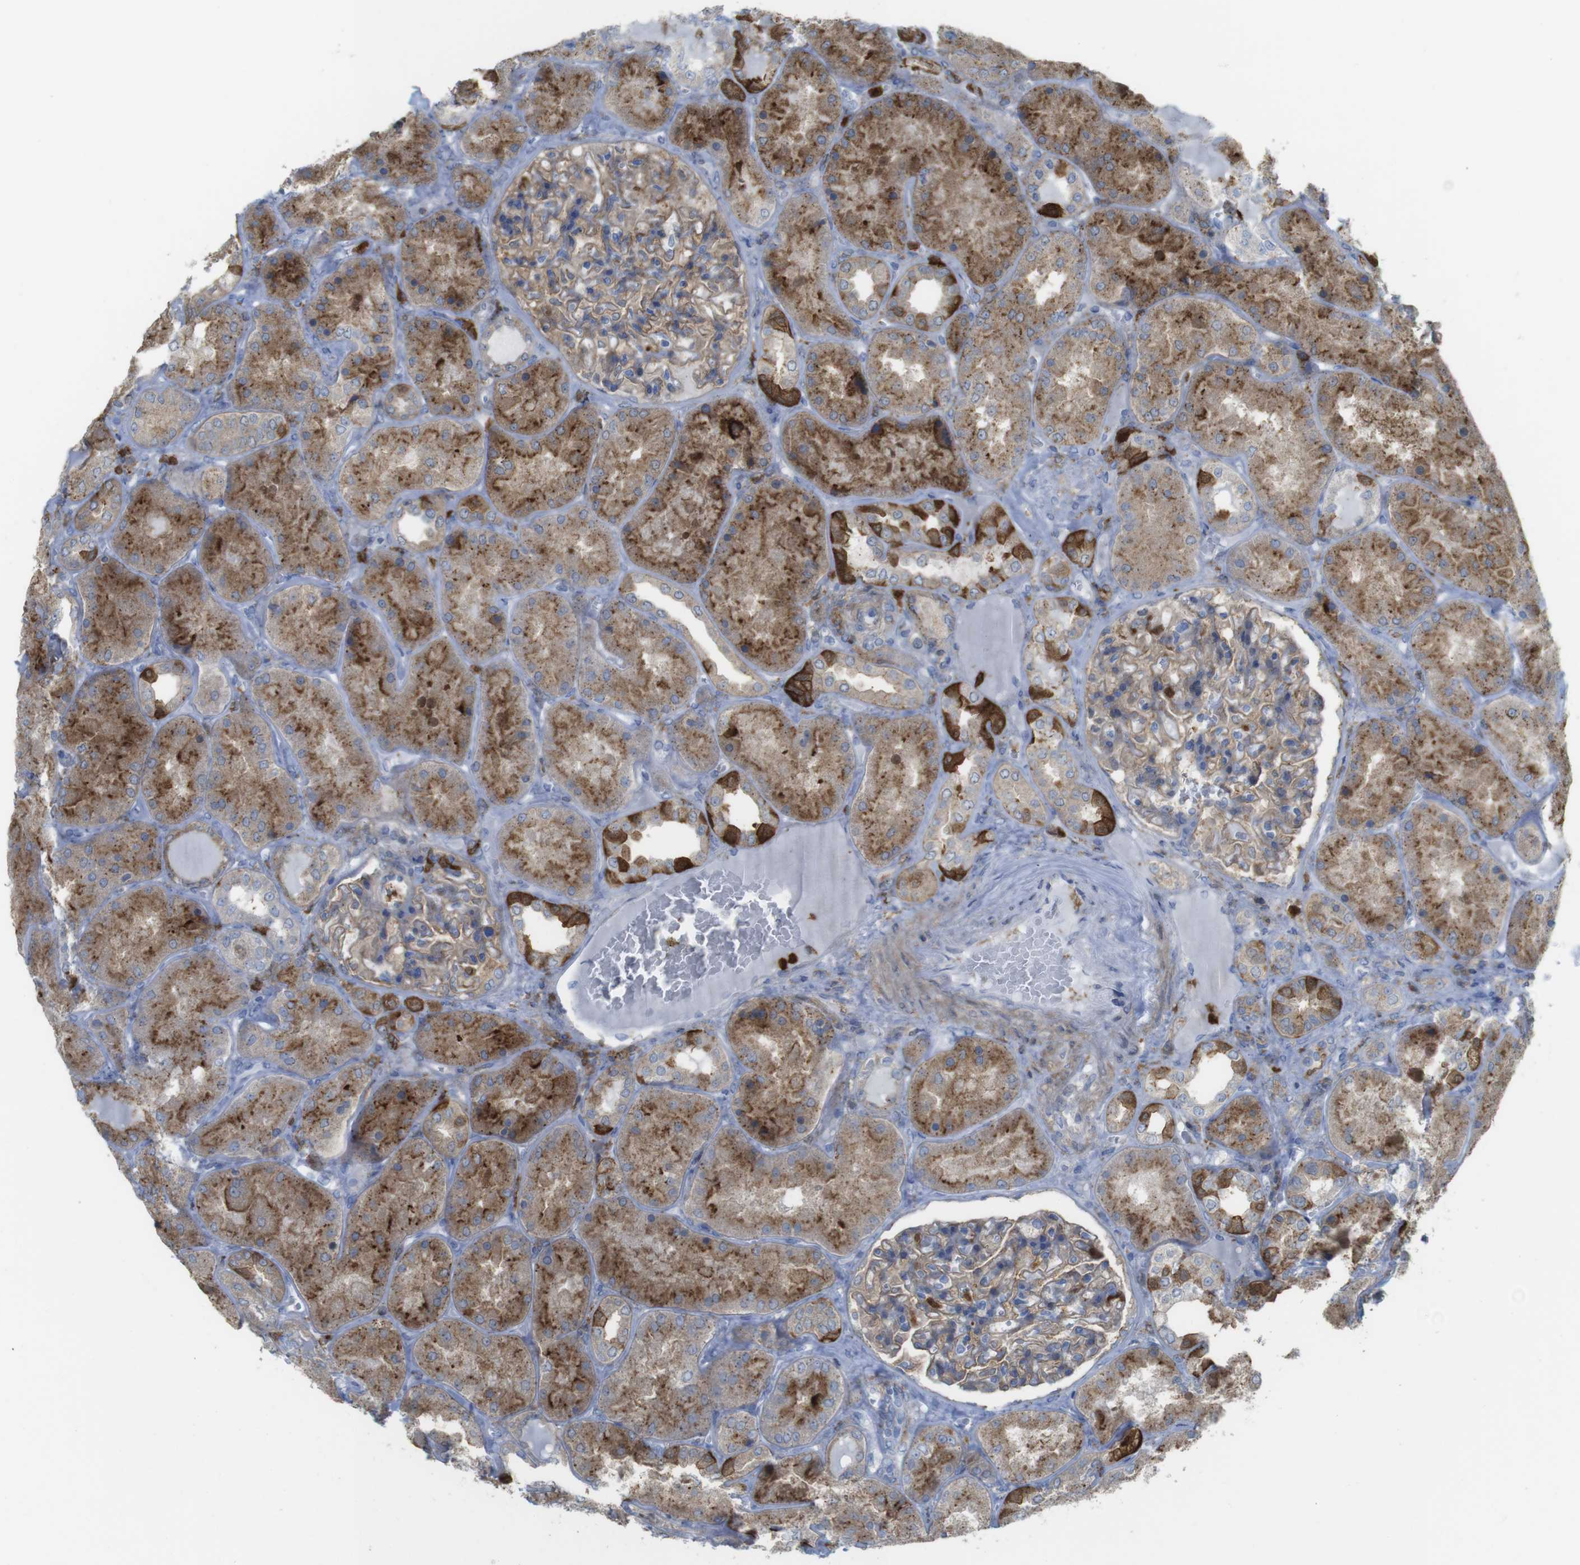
{"staining": {"intensity": "moderate", "quantity": "25%-75%", "location": "cytoplasmic/membranous"}, "tissue": "kidney", "cell_type": "Cells in glomeruli", "image_type": "normal", "snomed": [{"axis": "morphology", "description": "Normal tissue, NOS"}, {"axis": "topography", "description": "Kidney"}], "caption": "Moderate cytoplasmic/membranous protein expression is seen in about 25%-75% of cells in glomeruli in kidney. (Brightfield microscopy of DAB IHC at high magnification).", "gene": "PRKCD", "patient": {"sex": "female", "age": 56}}